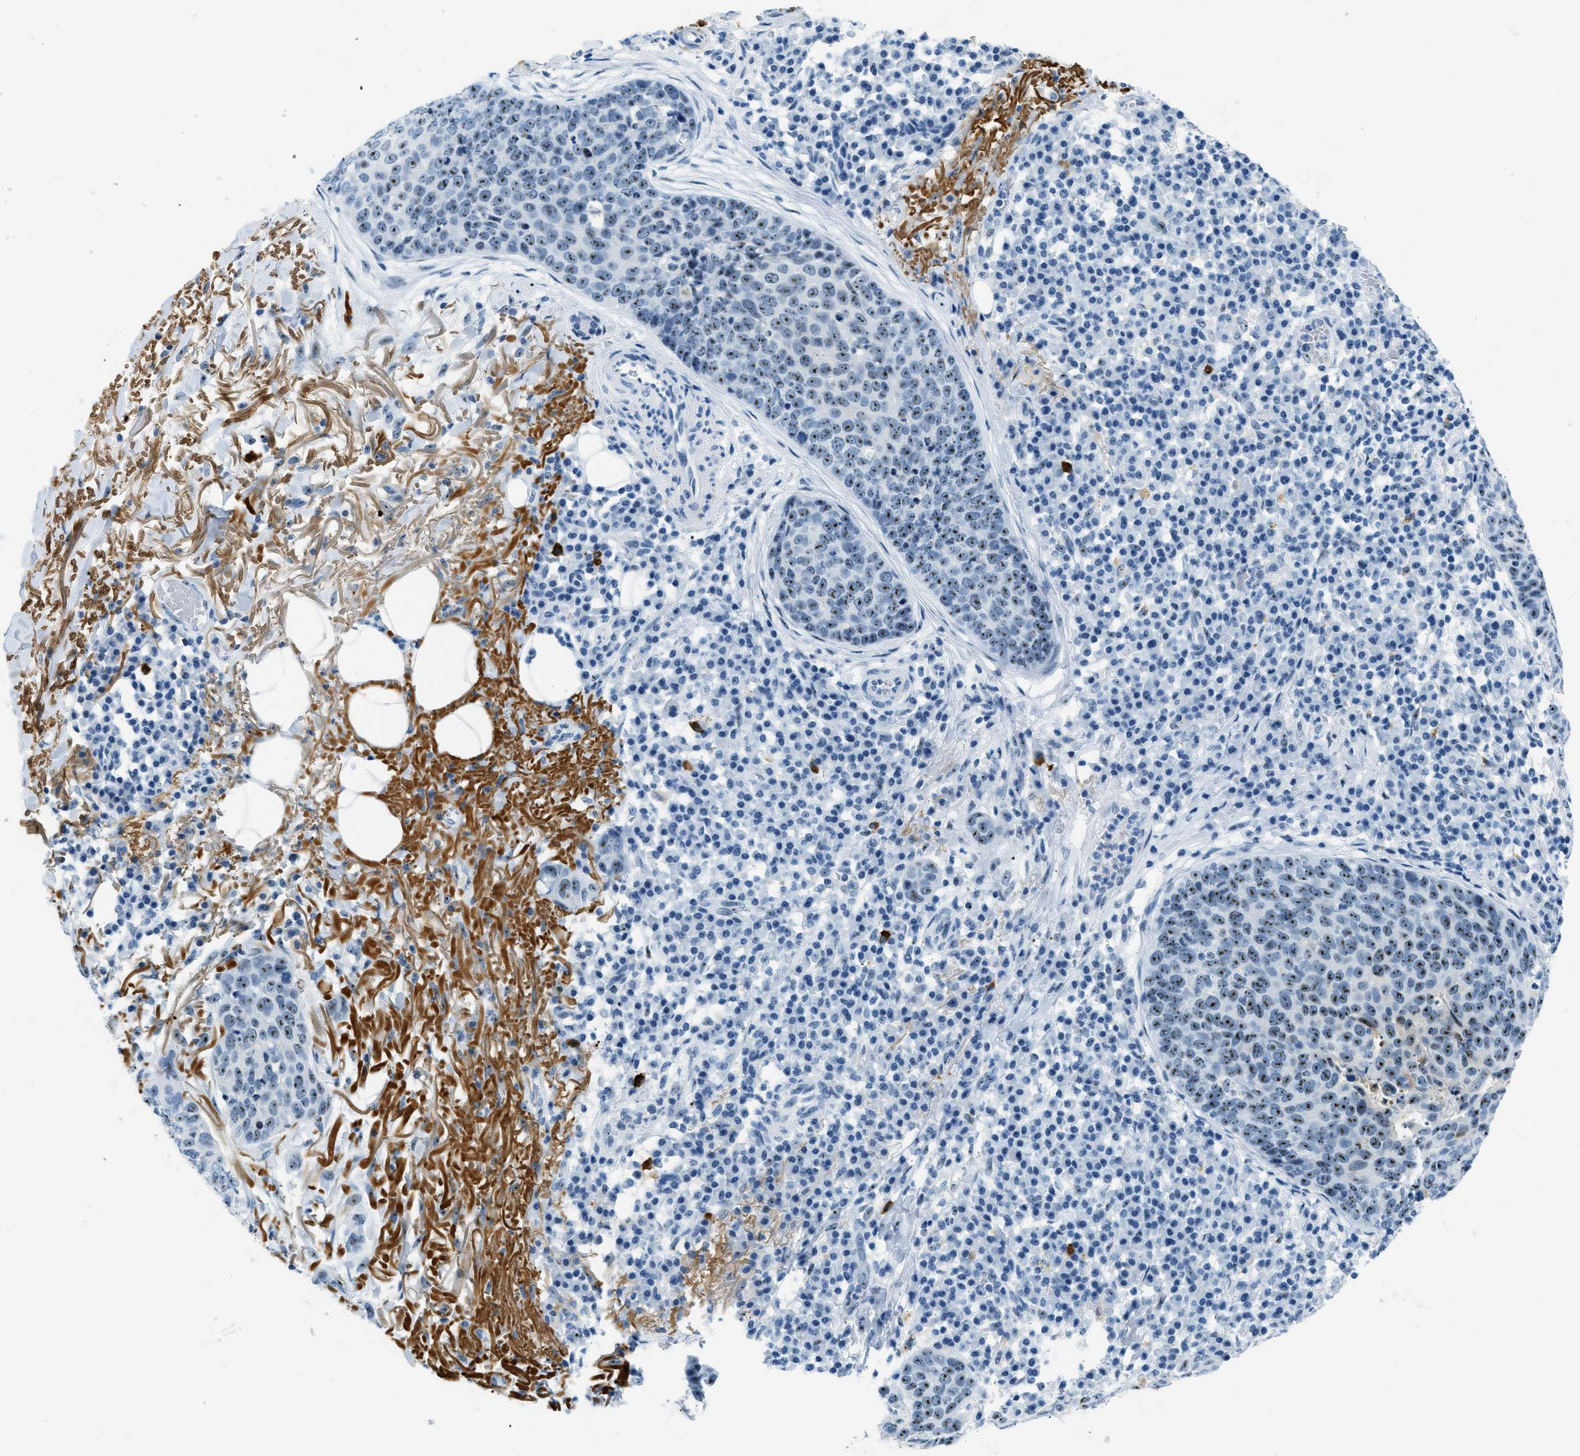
{"staining": {"intensity": "moderate", "quantity": ">75%", "location": "nuclear"}, "tissue": "skin cancer", "cell_type": "Tumor cells", "image_type": "cancer", "snomed": [{"axis": "morphology", "description": "Squamous cell carcinoma in situ, NOS"}, {"axis": "morphology", "description": "Squamous cell carcinoma, NOS"}, {"axis": "topography", "description": "Skin"}], "caption": "A brown stain highlights moderate nuclear staining of a protein in human skin squamous cell carcinoma in situ tumor cells. The protein is shown in brown color, while the nuclei are stained blue.", "gene": "PLA2G2A", "patient": {"sex": "male", "age": 93}}